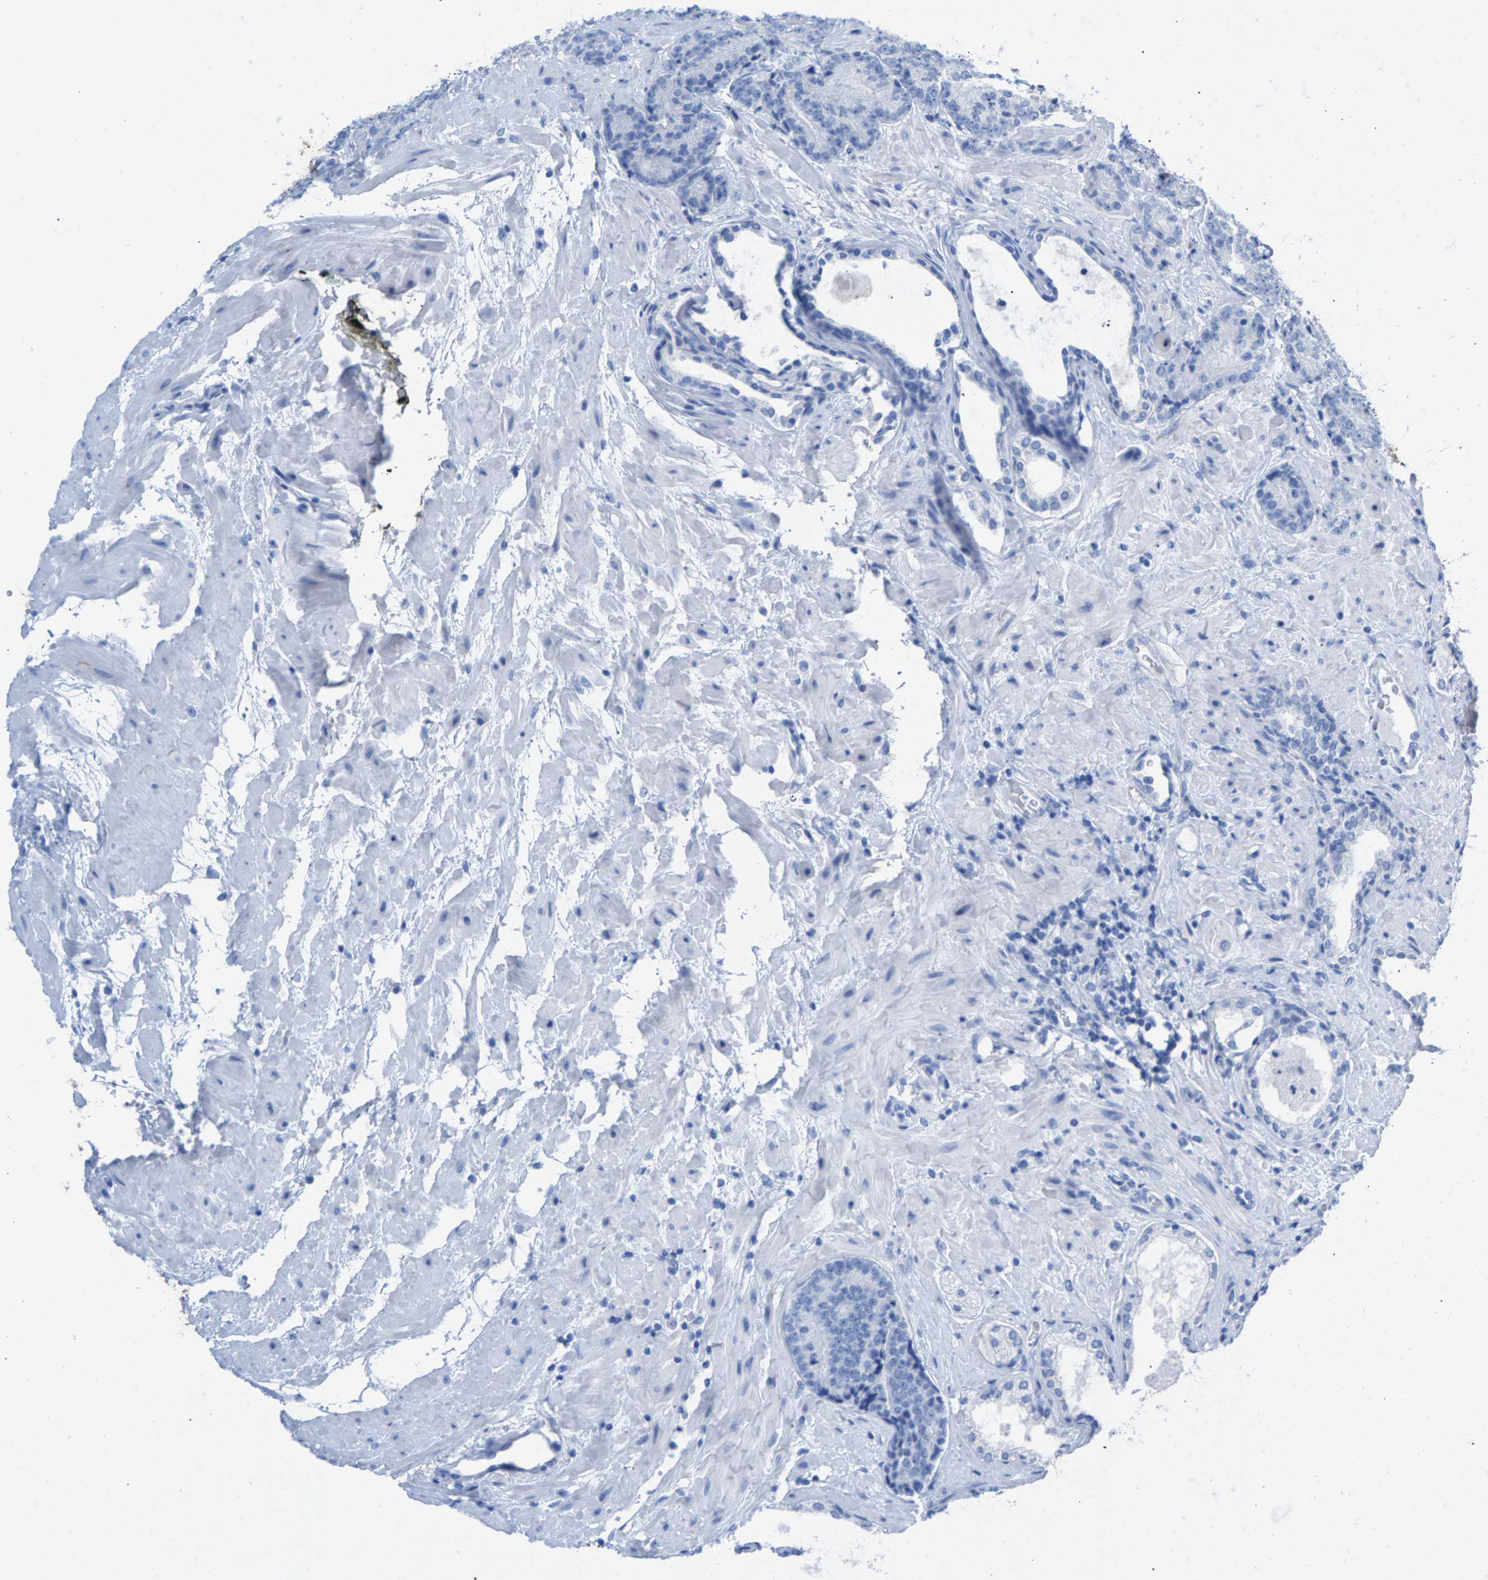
{"staining": {"intensity": "negative", "quantity": "none", "location": "none"}, "tissue": "prostate cancer", "cell_type": "Tumor cells", "image_type": "cancer", "snomed": [{"axis": "morphology", "description": "Adenocarcinoma, High grade"}, {"axis": "topography", "description": "Prostate"}], "caption": "IHC of prostate cancer demonstrates no expression in tumor cells.", "gene": "CPA1", "patient": {"sex": "male", "age": 61}}